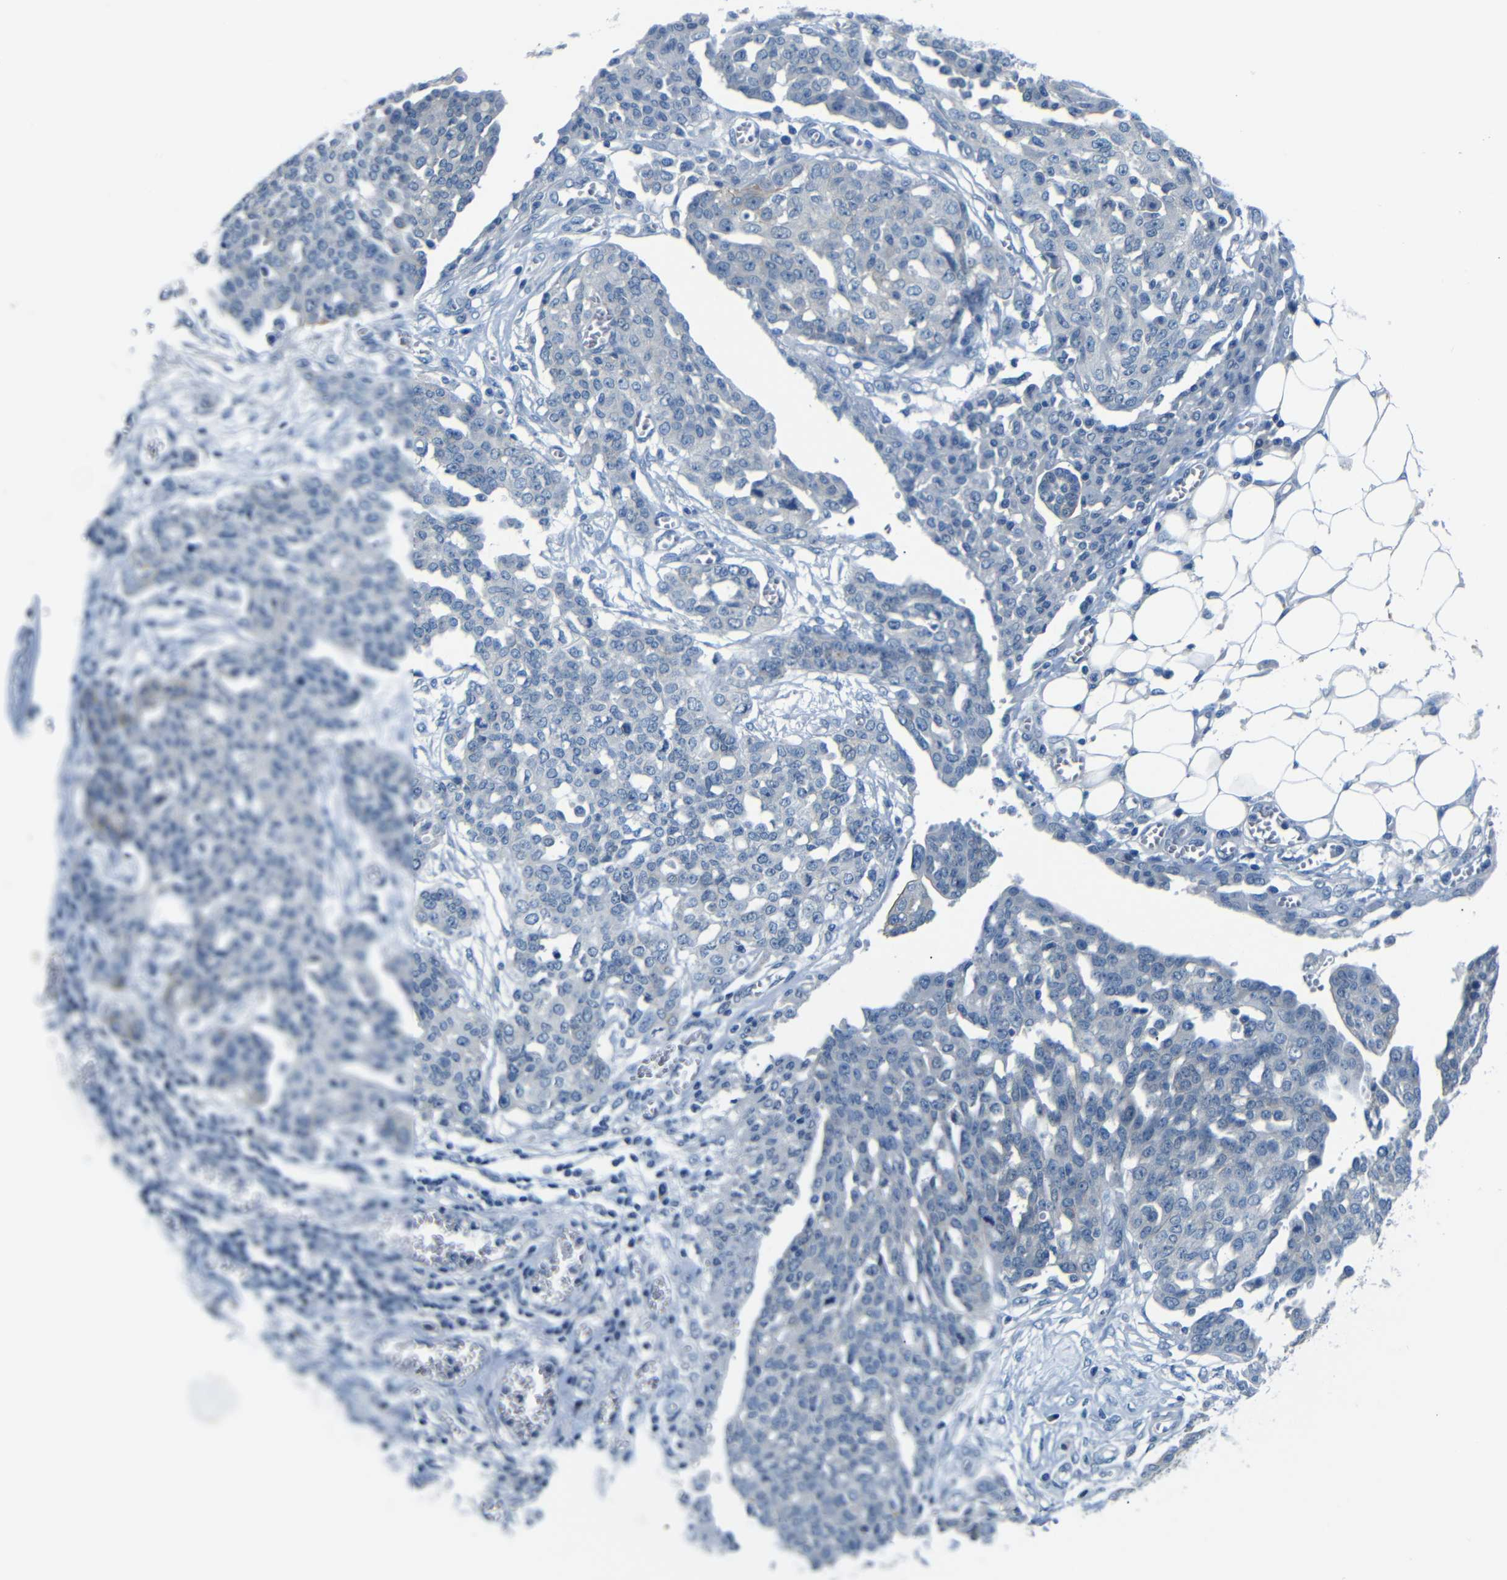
{"staining": {"intensity": "negative", "quantity": "none", "location": "none"}, "tissue": "ovarian cancer", "cell_type": "Tumor cells", "image_type": "cancer", "snomed": [{"axis": "morphology", "description": "Cystadenocarcinoma, serous, NOS"}, {"axis": "topography", "description": "Soft tissue"}, {"axis": "topography", "description": "Ovary"}], "caption": "This is a photomicrograph of immunohistochemistry staining of serous cystadenocarcinoma (ovarian), which shows no staining in tumor cells. (Immunohistochemistry, brightfield microscopy, high magnification).", "gene": "ANK3", "patient": {"sex": "female", "age": 57}}